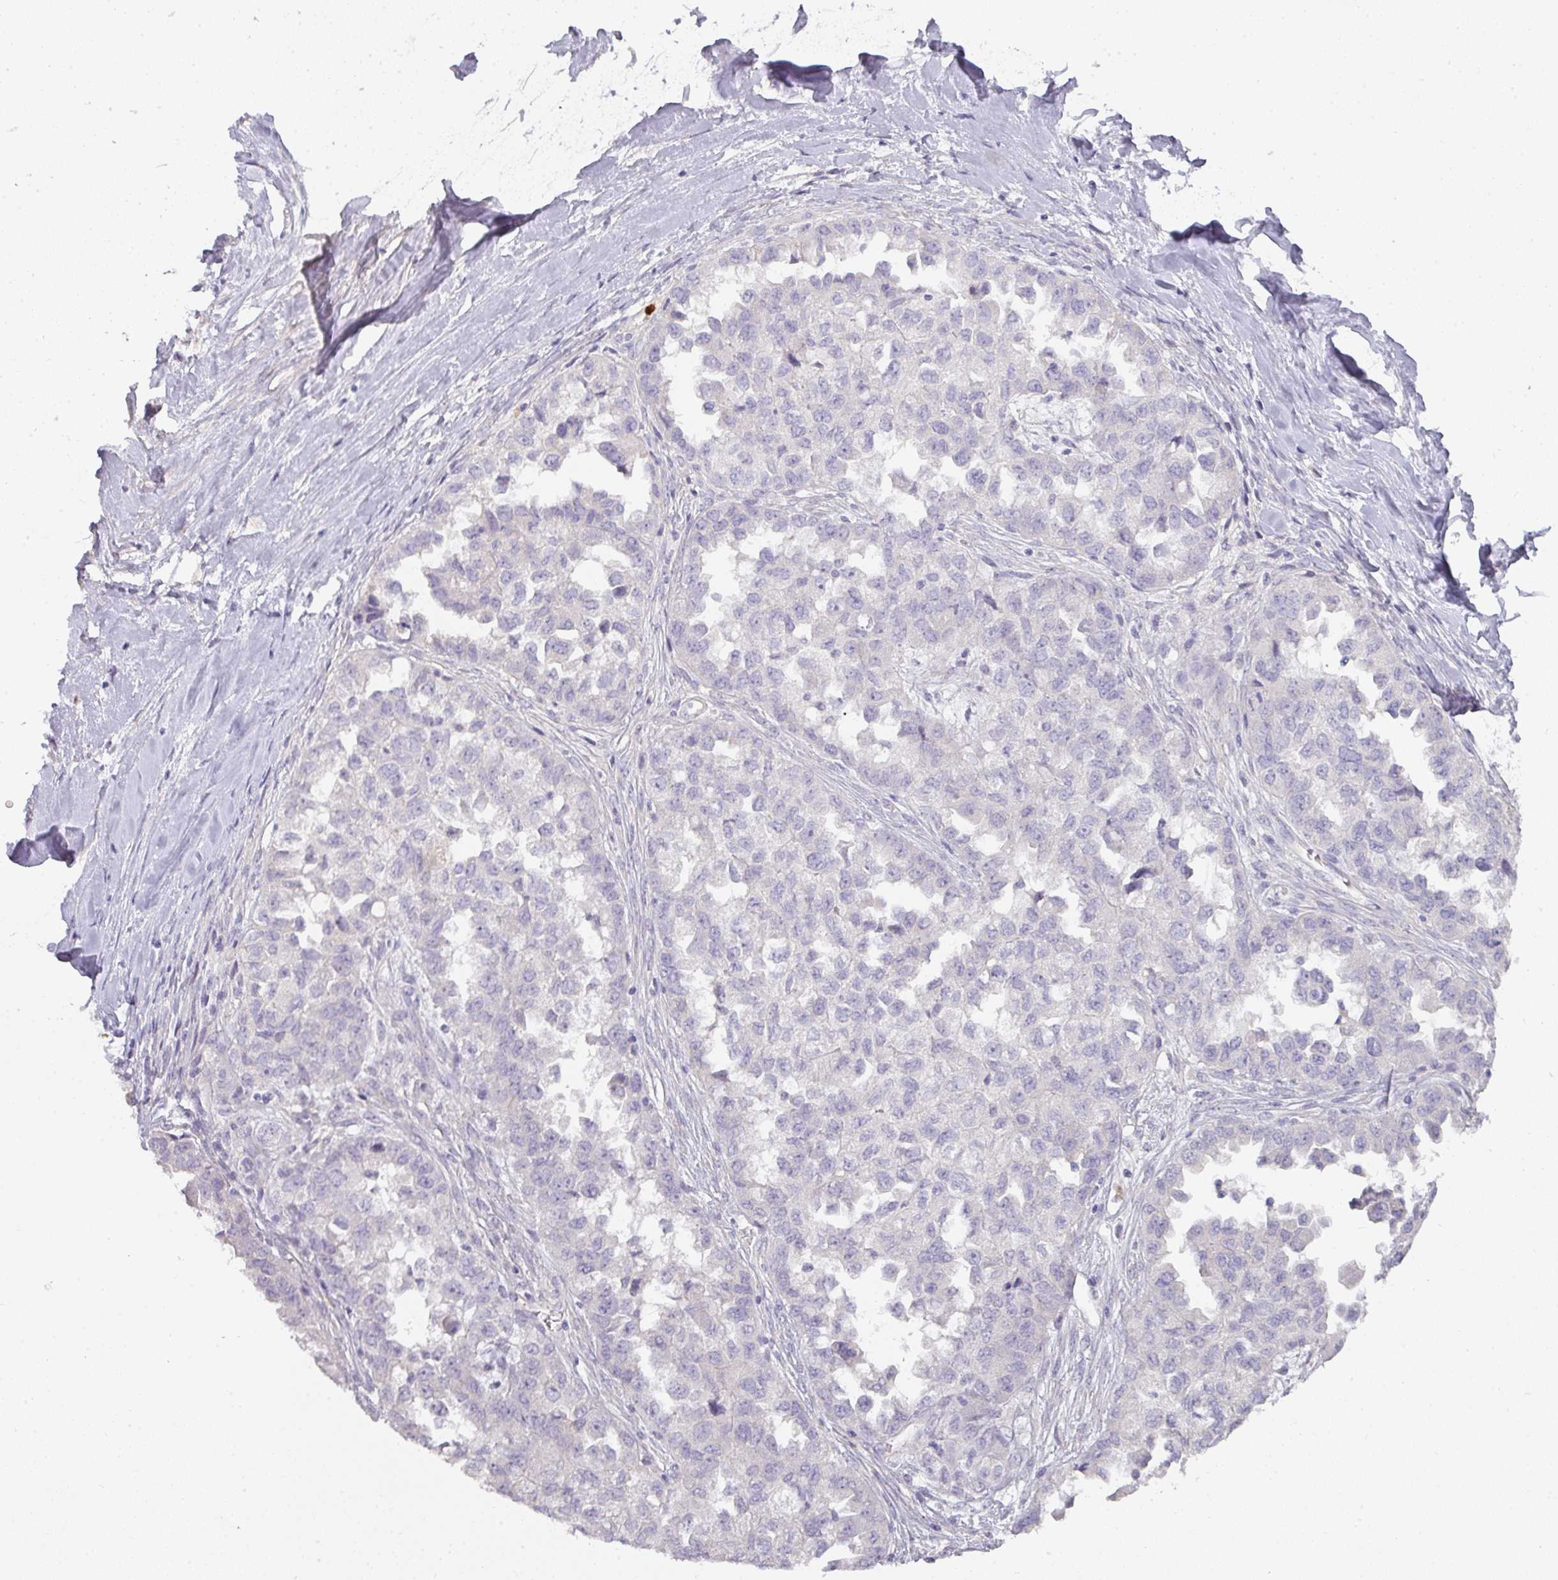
{"staining": {"intensity": "negative", "quantity": "none", "location": "none"}, "tissue": "ovarian cancer", "cell_type": "Tumor cells", "image_type": "cancer", "snomed": [{"axis": "morphology", "description": "Cystadenocarcinoma, serous, NOS"}, {"axis": "topography", "description": "Ovary"}], "caption": "High magnification brightfield microscopy of ovarian serous cystadenocarcinoma stained with DAB (brown) and counterstained with hematoxylin (blue): tumor cells show no significant expression.", "gene": "HHEX", "patient": {"sex": "female", "age": 84}}